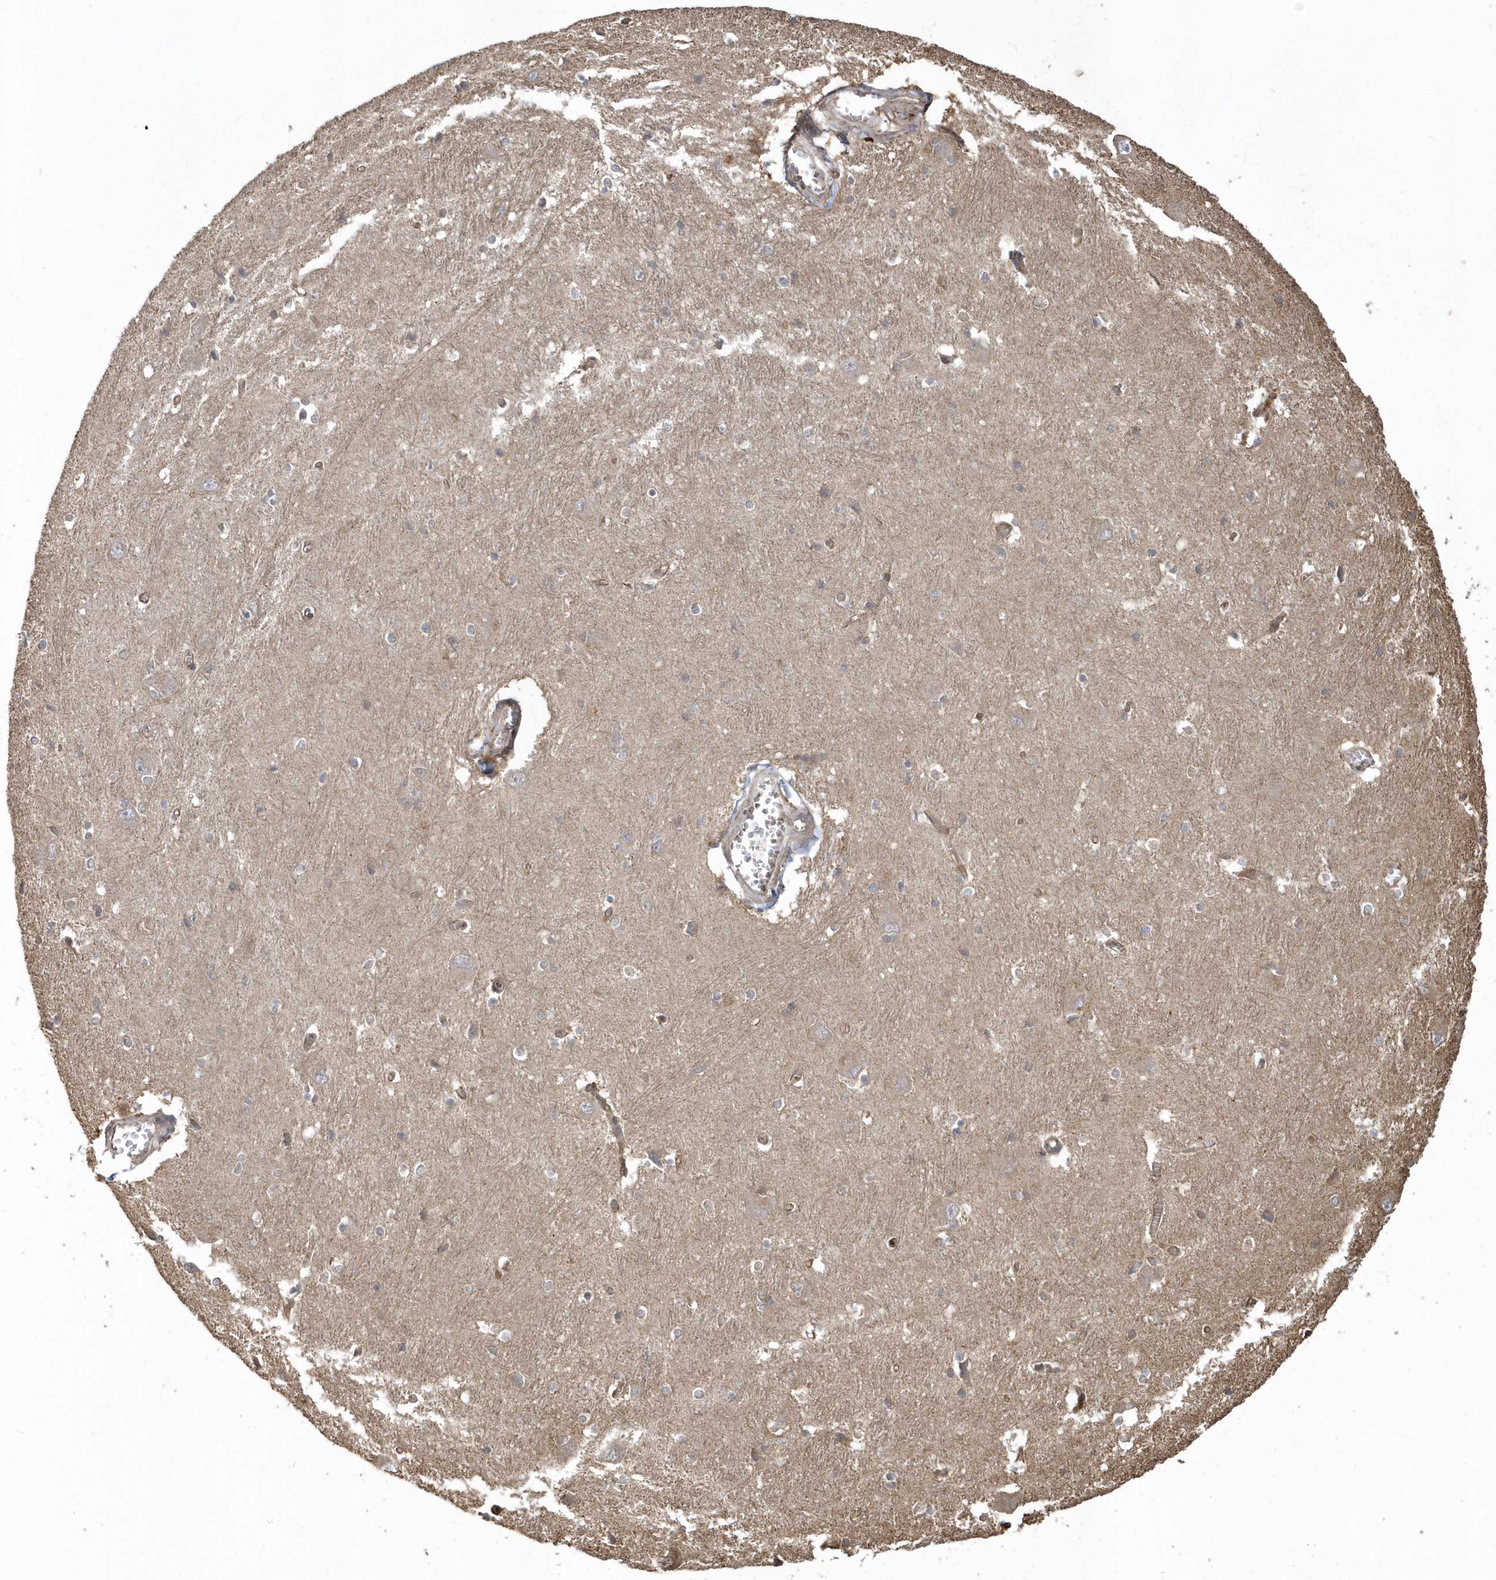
{"staining": {"intensity": "moderate", "quantity": "<25%", "location": "cytoplasmic/membranous"}, "tissue": "caudate", "cell_type": "Glial cells", "image_type": "normal", "snomed": [{"axis": "morphology", "description": "Normal tissue, NOS"}, {"axis": "topography", "description": "Lateral ventricle wall"}], "caption": "Protein analysis of normal caudate shows moderate cytoplasmic/membranous staining in about <25% of glial cells.", "gene": "HERPUD1", "patient": {"sex": "male", "age": 37}}